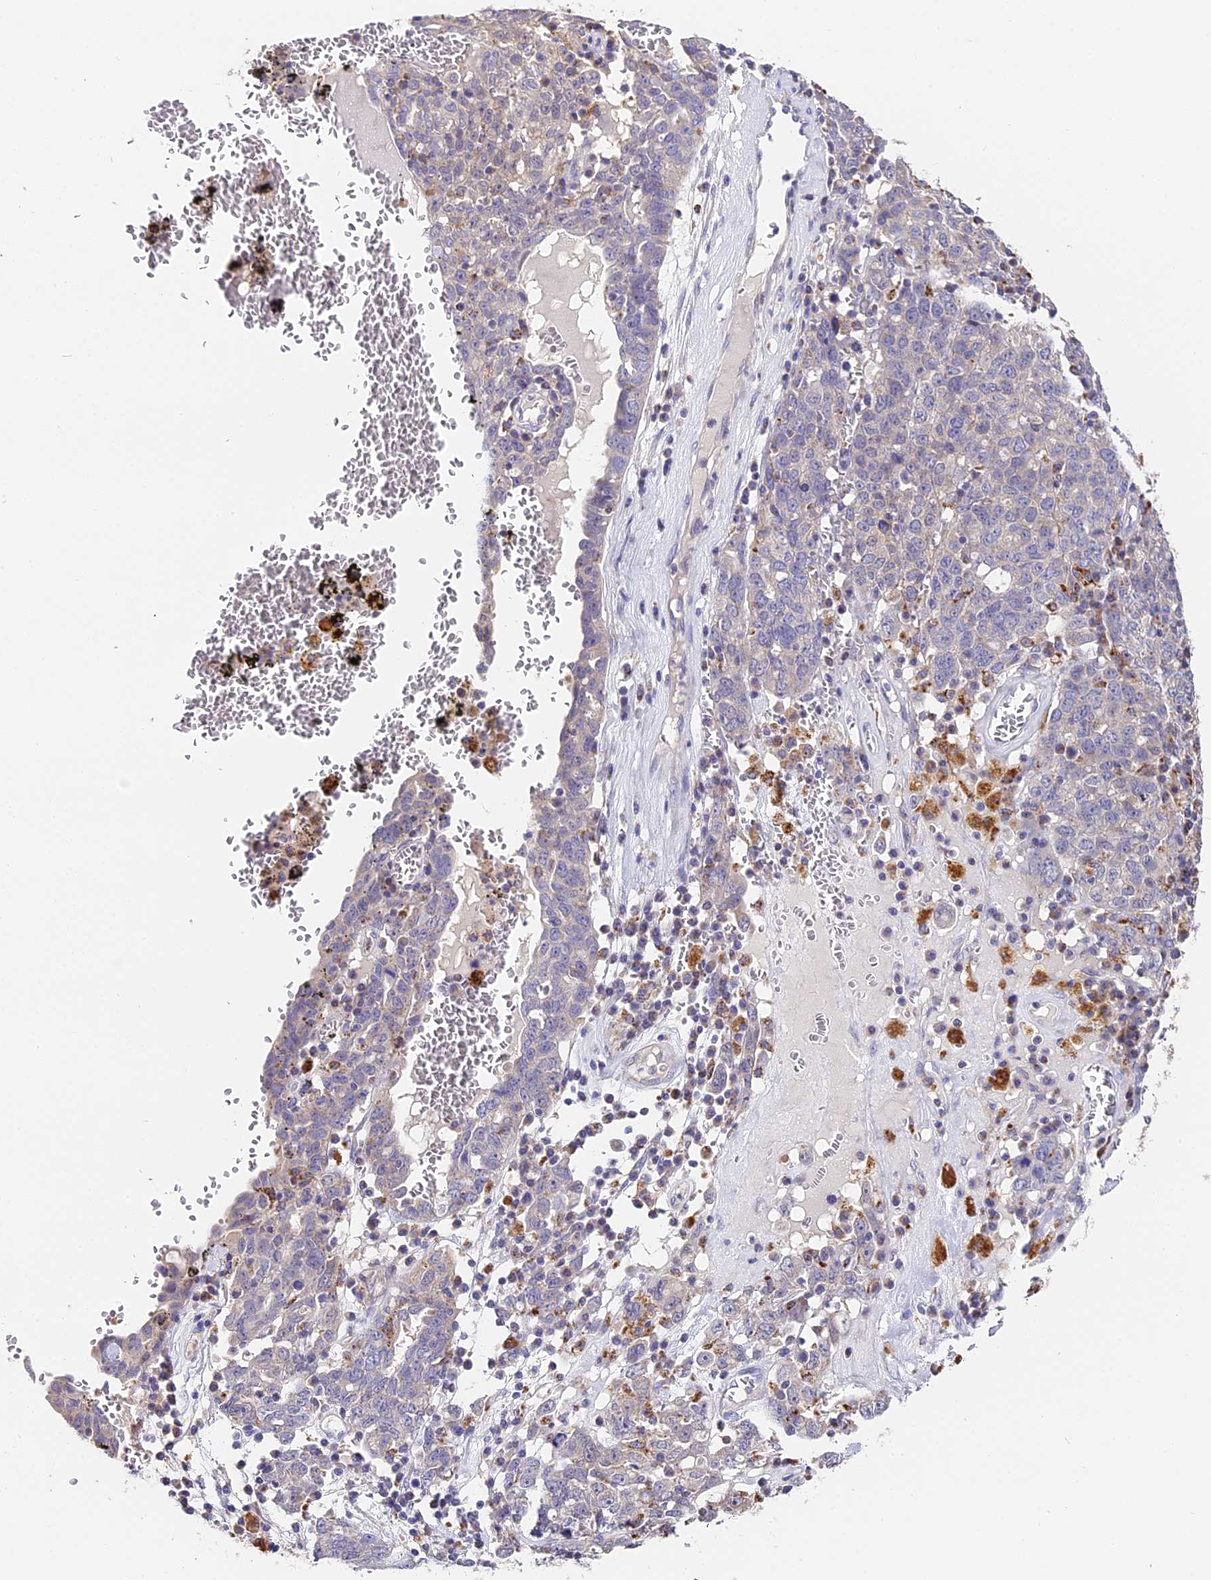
{"staining": {"intensity": "negative", "quantity": "none", "location": "none"}, "tissue": "ovarian cancer", "cell_type": "Tumor cells", "image_type": "cancer", "snomed": [{"axis": "morphology", "description": "Carcinoma, endometroid"}, {"axis": "topography", "description": "Ovary"}], "caption": "This is a micrograph of immunohistochemistry staining of ovarian cancer (endometroid carcinoma), which shows no positivity in tumor cells.", "gene": "LYPD6", "patient": {"sex": "female", "age": 62}}